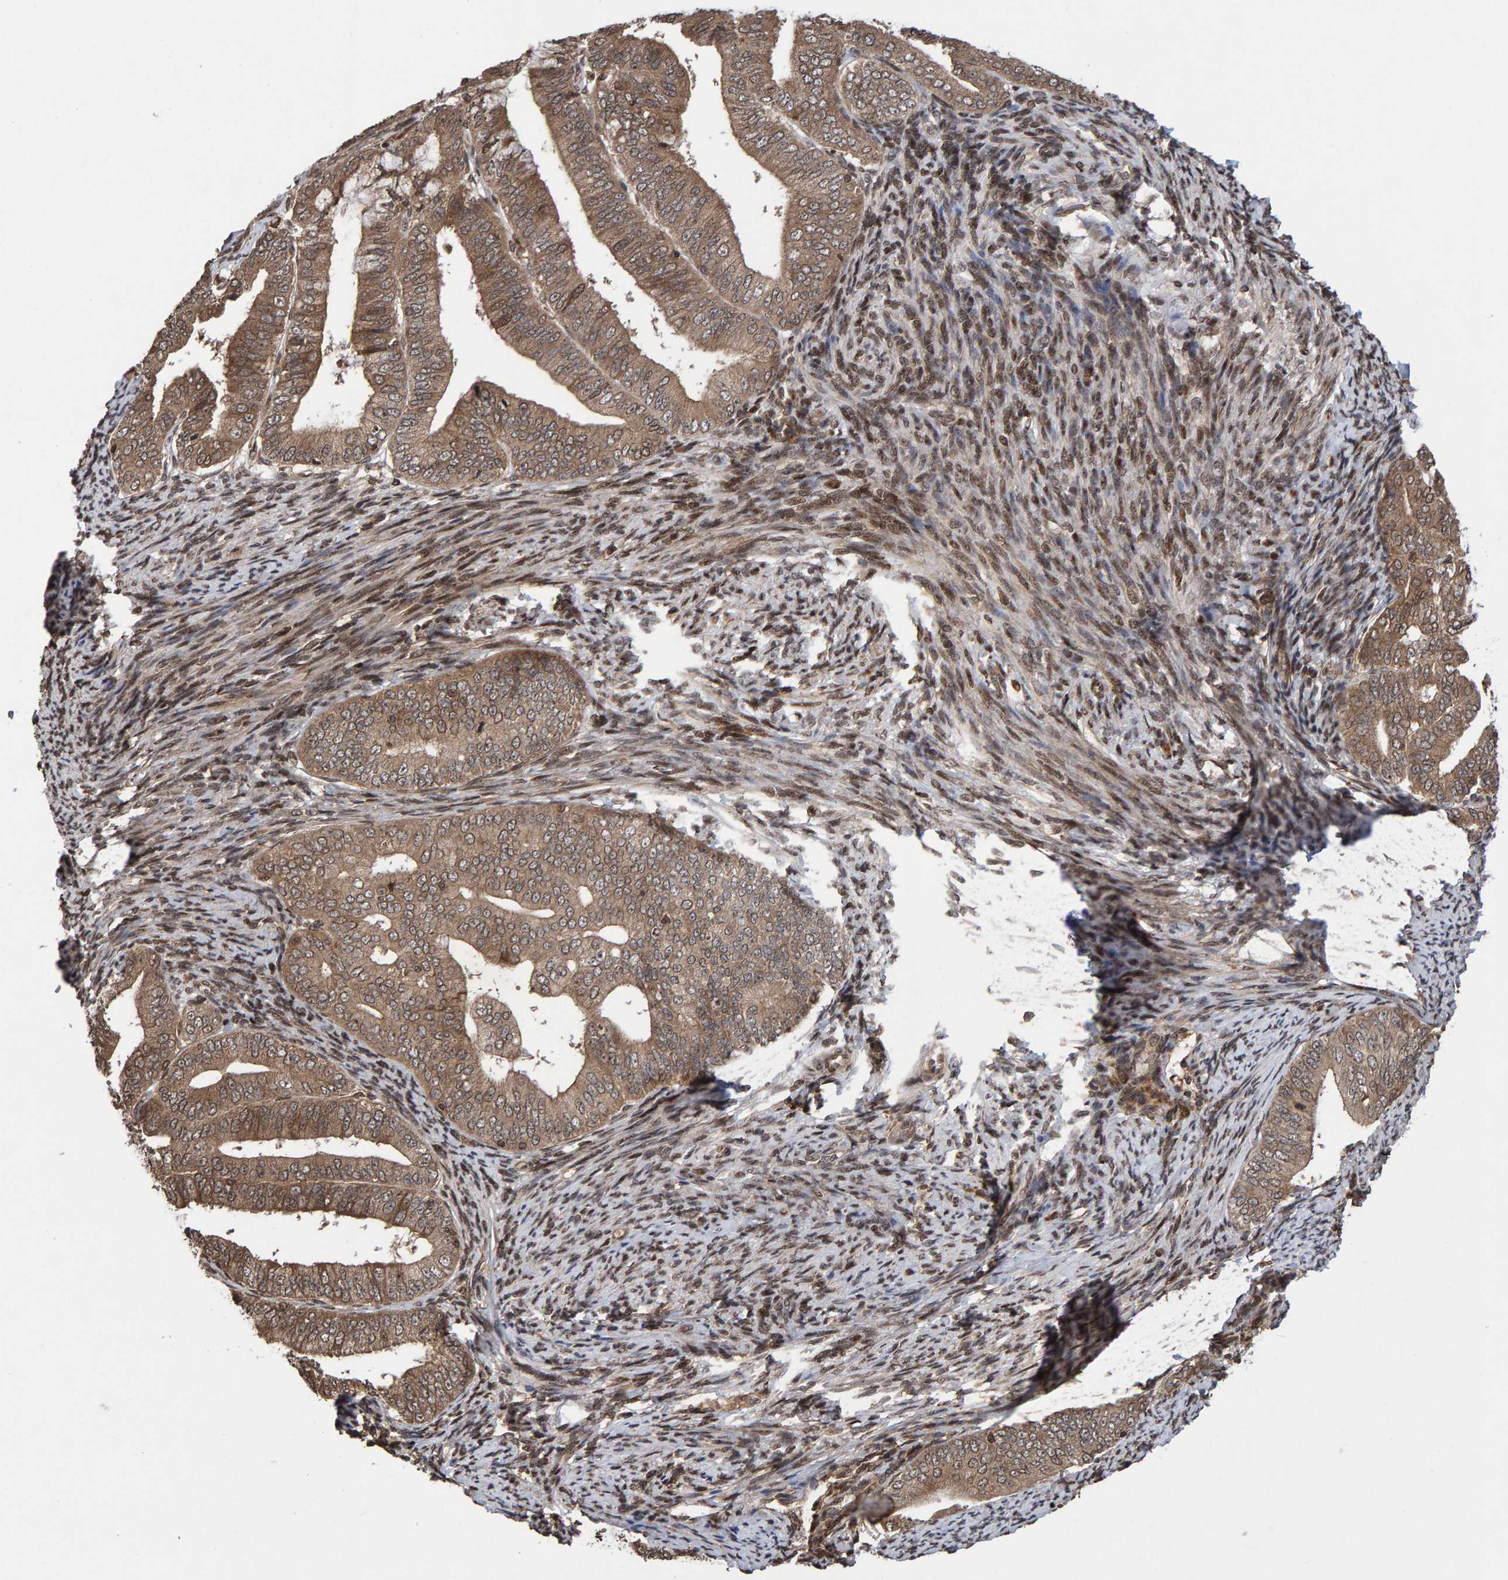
{"staining": {"intensity": "moderate", "quantity": ">75%", "location": "cytoplasmic/membranous,nuclear"}, "tissue": "endometrial cancer", "cell_type": "Tumor cells", "image_type": "cancer", "snomed": [{"axis": "morphology", "description": "Adenocarcinoma, NOS"}, {"axis": "topography", "description": "Endometrium"}], "caption": "Protein positivity by immunohistochemistry exhibits moderate cytoplasmic/membranous and nuclear staining in approximately >75% of tumor cells in endometrial adenocarcinoma.", "gene": "GAB2", "patient": {"sex": "female", "age": 63}}